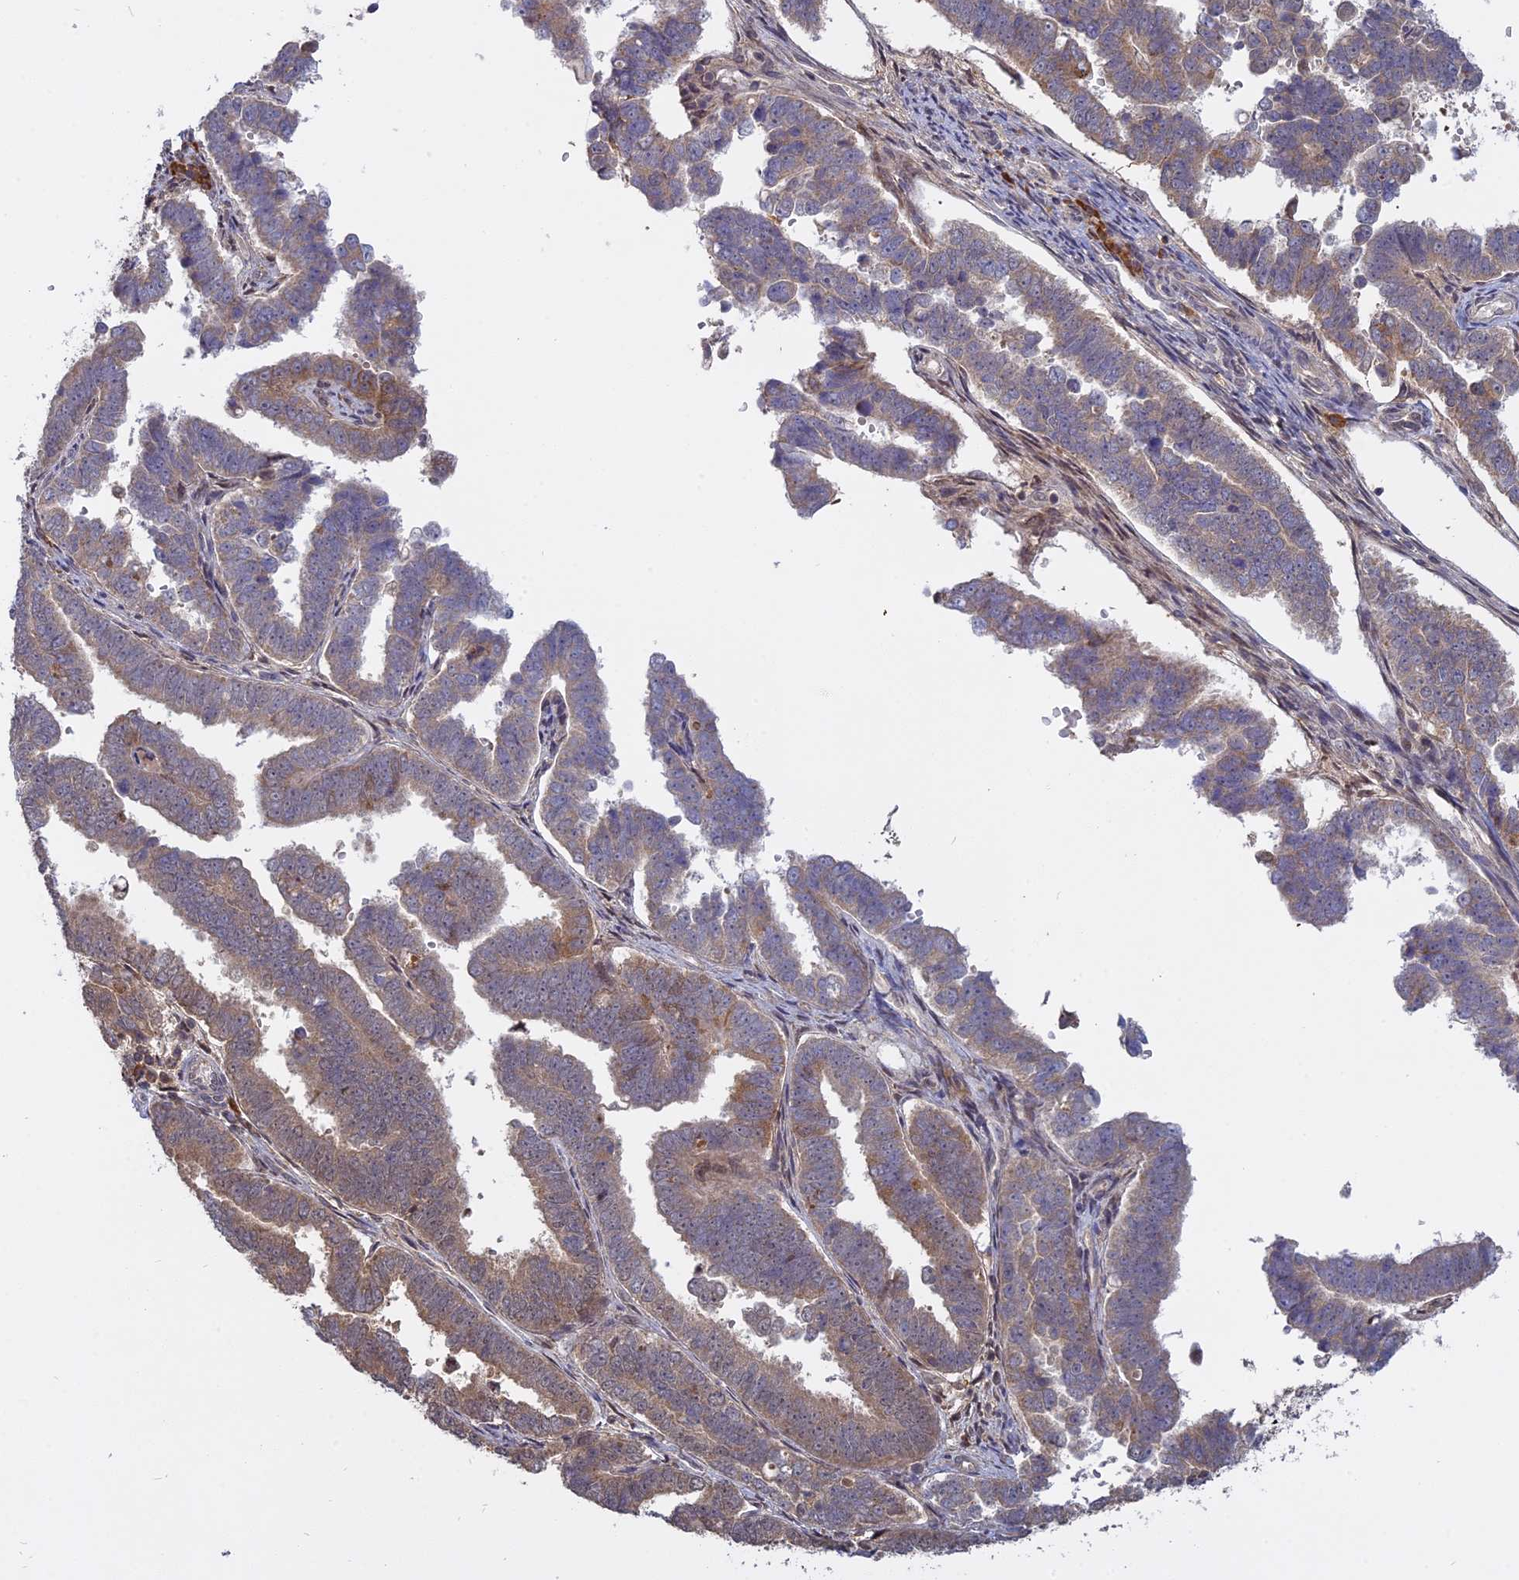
{"staining": {"intensity": "weak", "quantity": ">75%", "location": "cytoplasmic/membranous"}, "tissue": "endometrial cancer", "cell_type": "Tumor cells", "image_type": "cancer", "snomed": [{"axis": "morphology", "description": "Adenocarcinoma, NOS"}, {"axis": "topography", "description": "Endometrium"}], "caption": "Protein expression analysis of endometrial cancer (adenocarcinoma) shows weak cytoplasmic/membranous staining in approximately >75% of tumor cells. (Brightfield microscopy of DAB IHC at high magnification).", "gene": "TMEM208", "patient": {"sex": "female", "age": 75}}